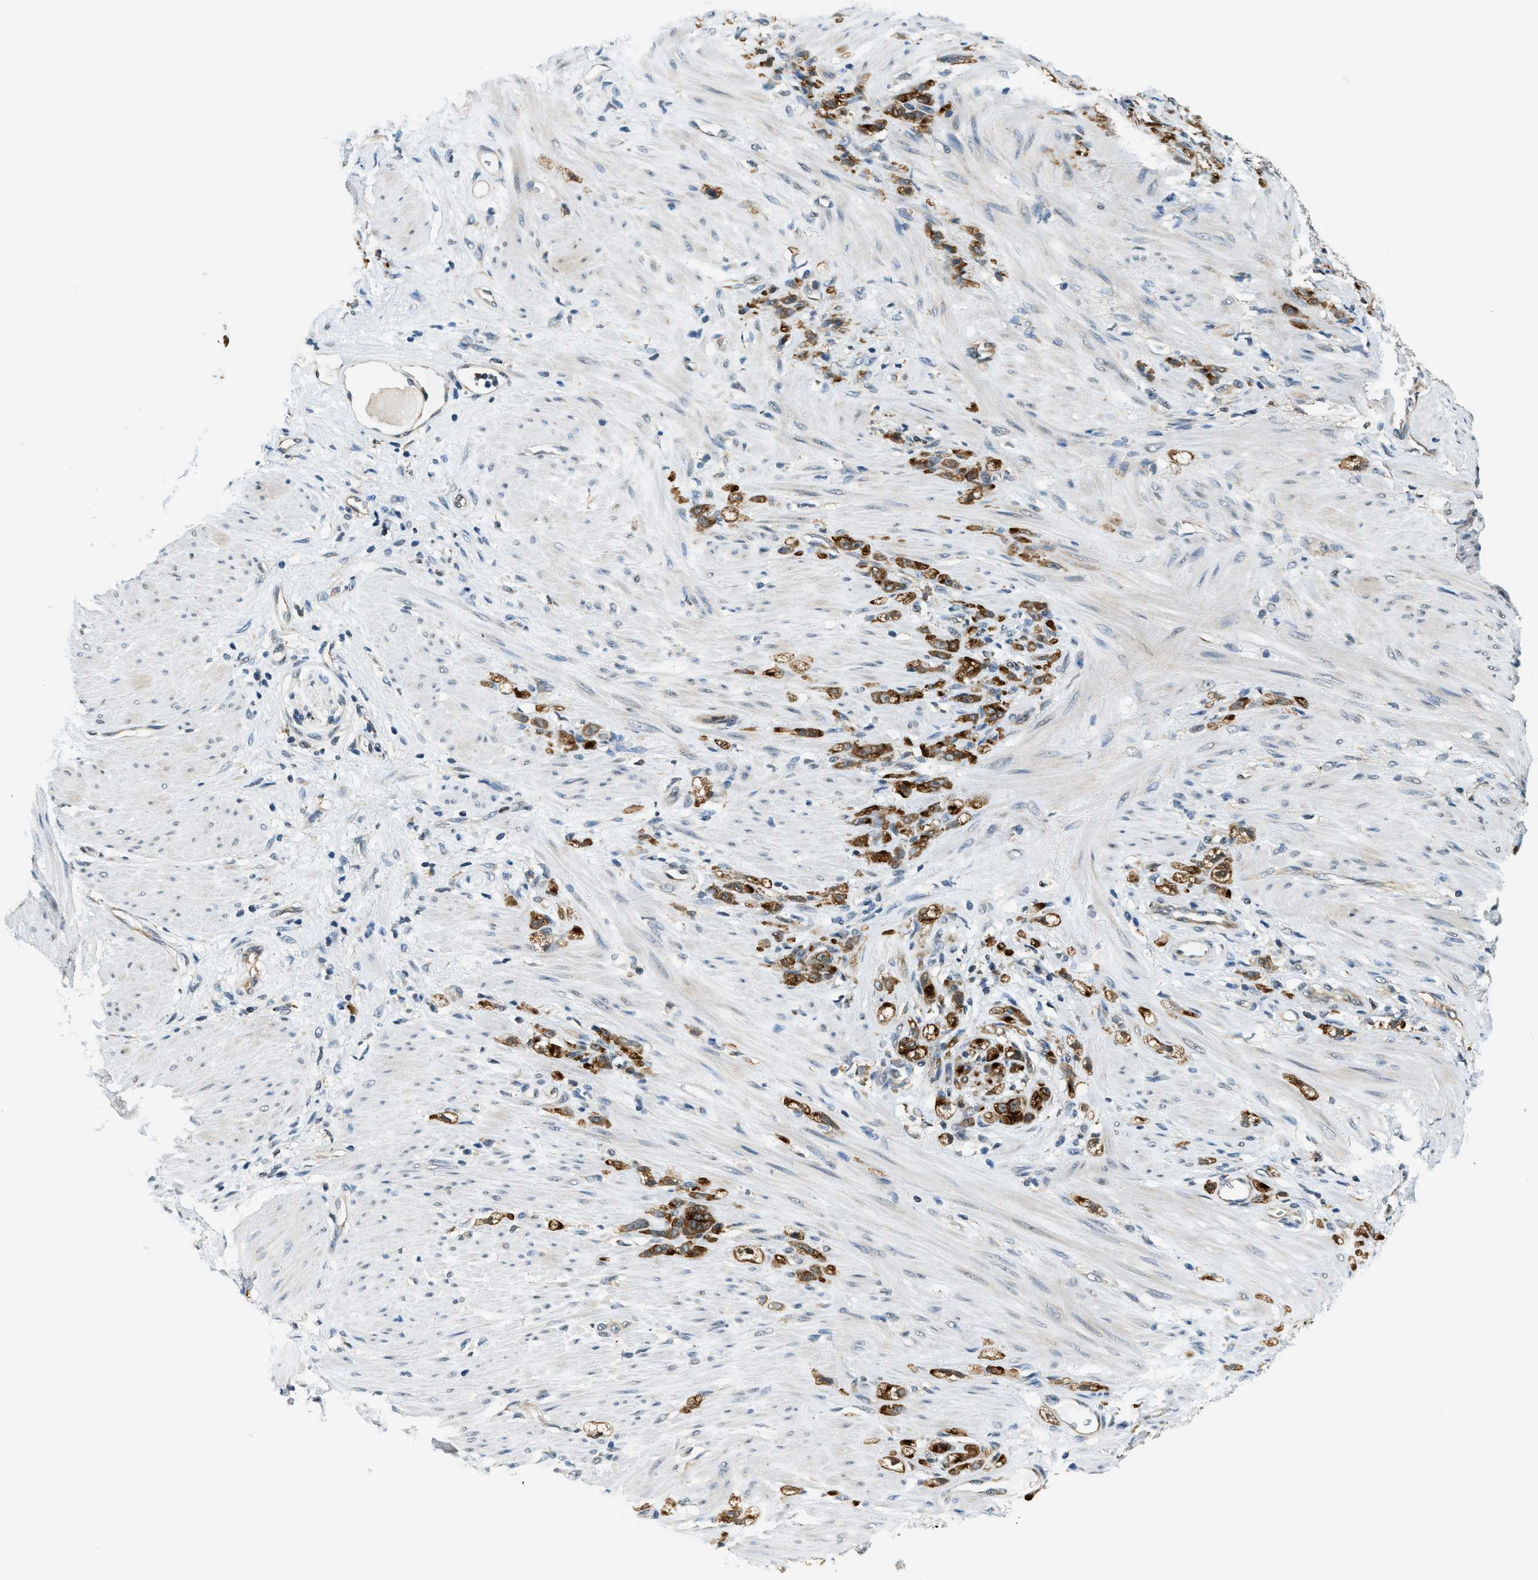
{"staining": {"intensity": "strong", "quantity": ">75%", "location": "cytoplasmic/membranous"}, "tissue": "stomach cancer", "cell_type": "Tumor cells", "image_type": "cancer", "snomed": [{"axis": "morphology", "description": "Adenocarcinoma, NOS"}, {"axis": "topography", "description": "Stomach"}], "caption": "Adenocarcinoma (stomach) stained for a protein shows strong cytoplasmic/membranous positivity in tumor cells.", "gene": "RAB11FIP1", "patient": {"sex": "male", "age": 82}}